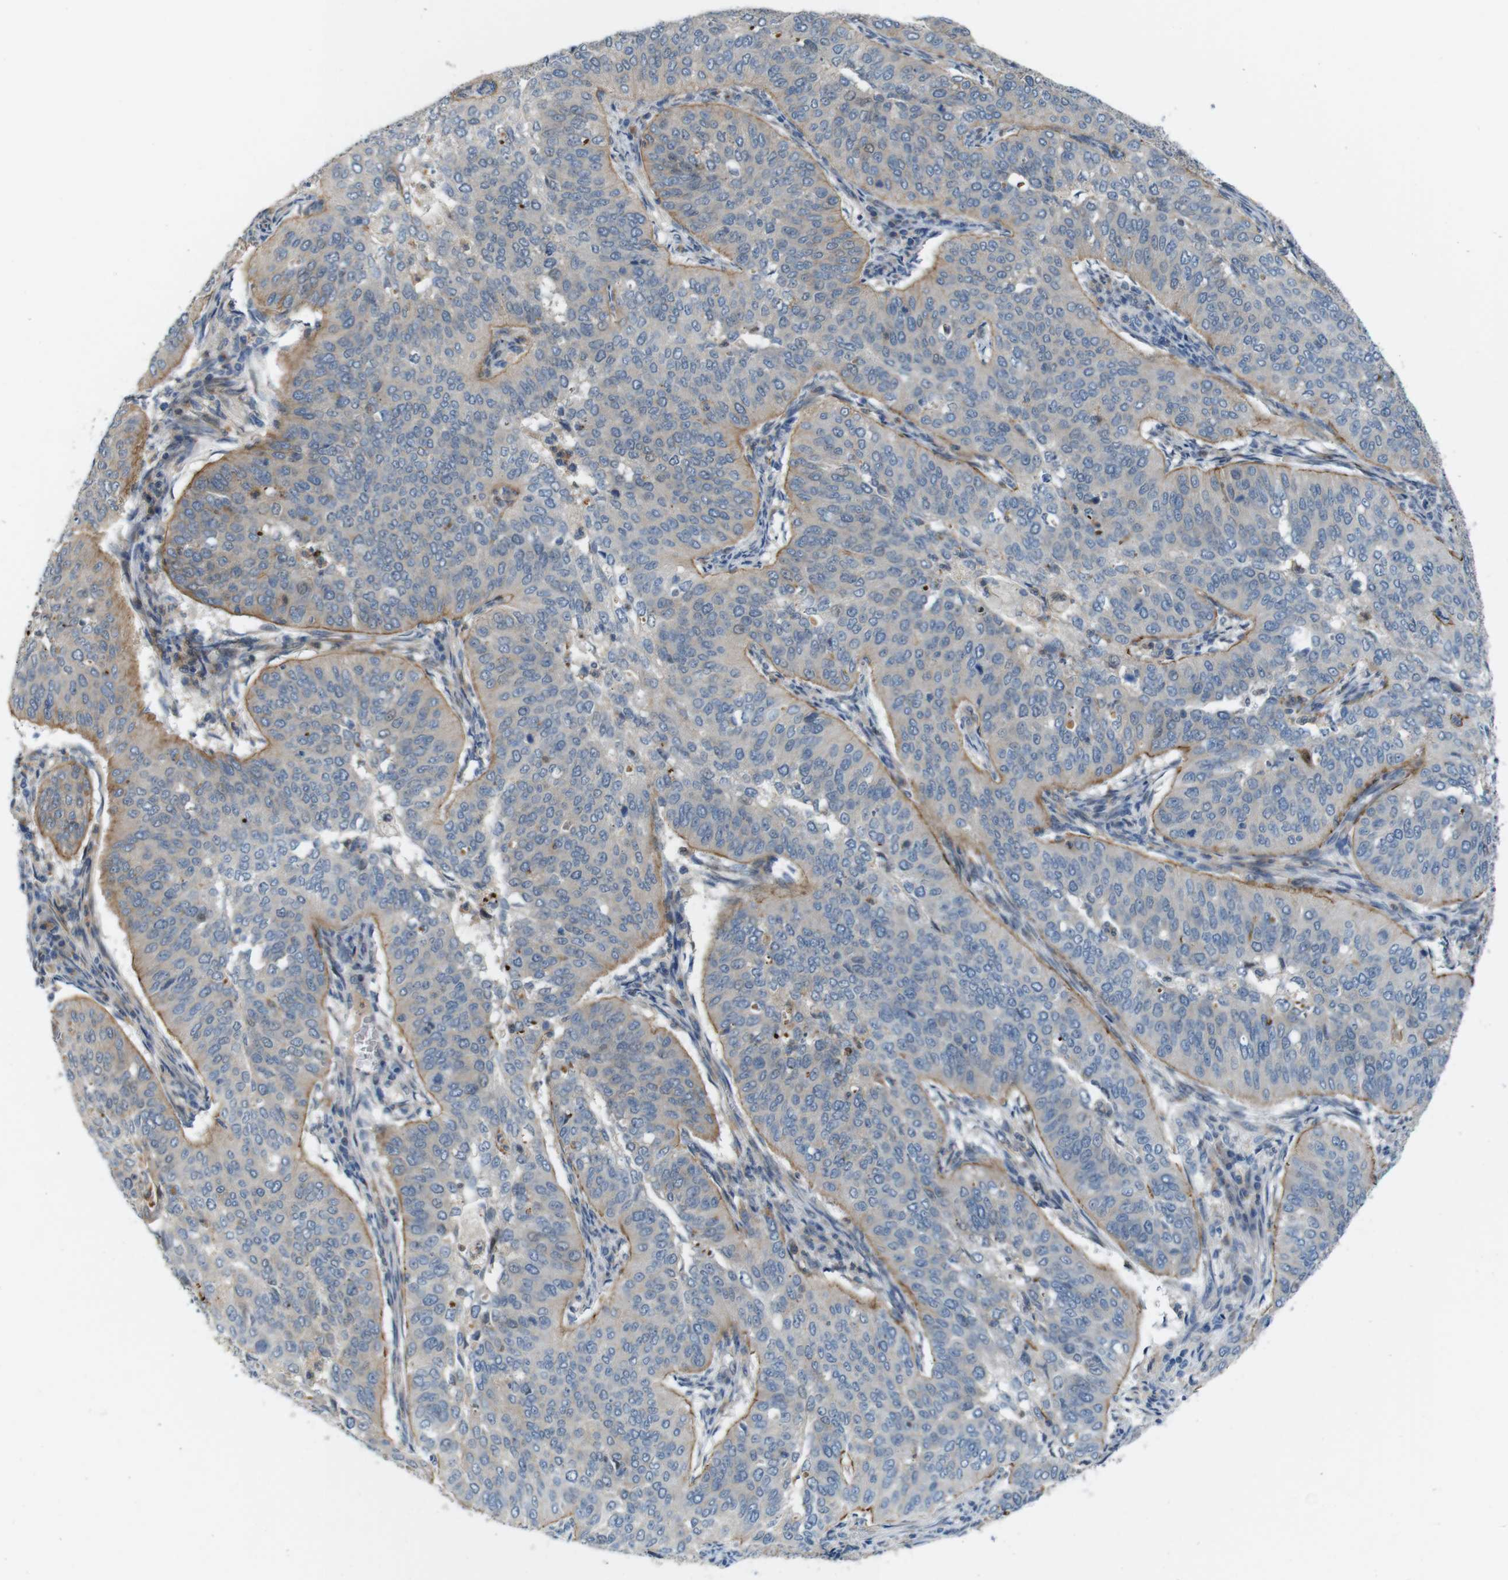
{"staining": {"intensity": "weak", "quantity": ">75%", "location": "cytoplasmic/membranous,nuclear"}, "tissue": "cervical cancer", "cell_type": "Tumor cells", "image_type": "cancer", "snomed": [{"axis": "morphology", "description": "Normal tissue, NOS"}, {"axis": "morphology", "description": "Squamous cell carcinoma, NOS"}, {"axis": "topography", "description": "Cervix"}], "caption": "Immunohistochemical staining of cervical squamous cell carcinoma demonstrates low levels of weak cytoplasmic/membranous and nuclear protein expression in approximately >75% of tumor cells. (Stains: DAB in brown, nuclei in blue, Microscopy: brightfield microscopy at high magnification).", "gene": "SKI", "patient": {"sex": "female", "age": 39}}